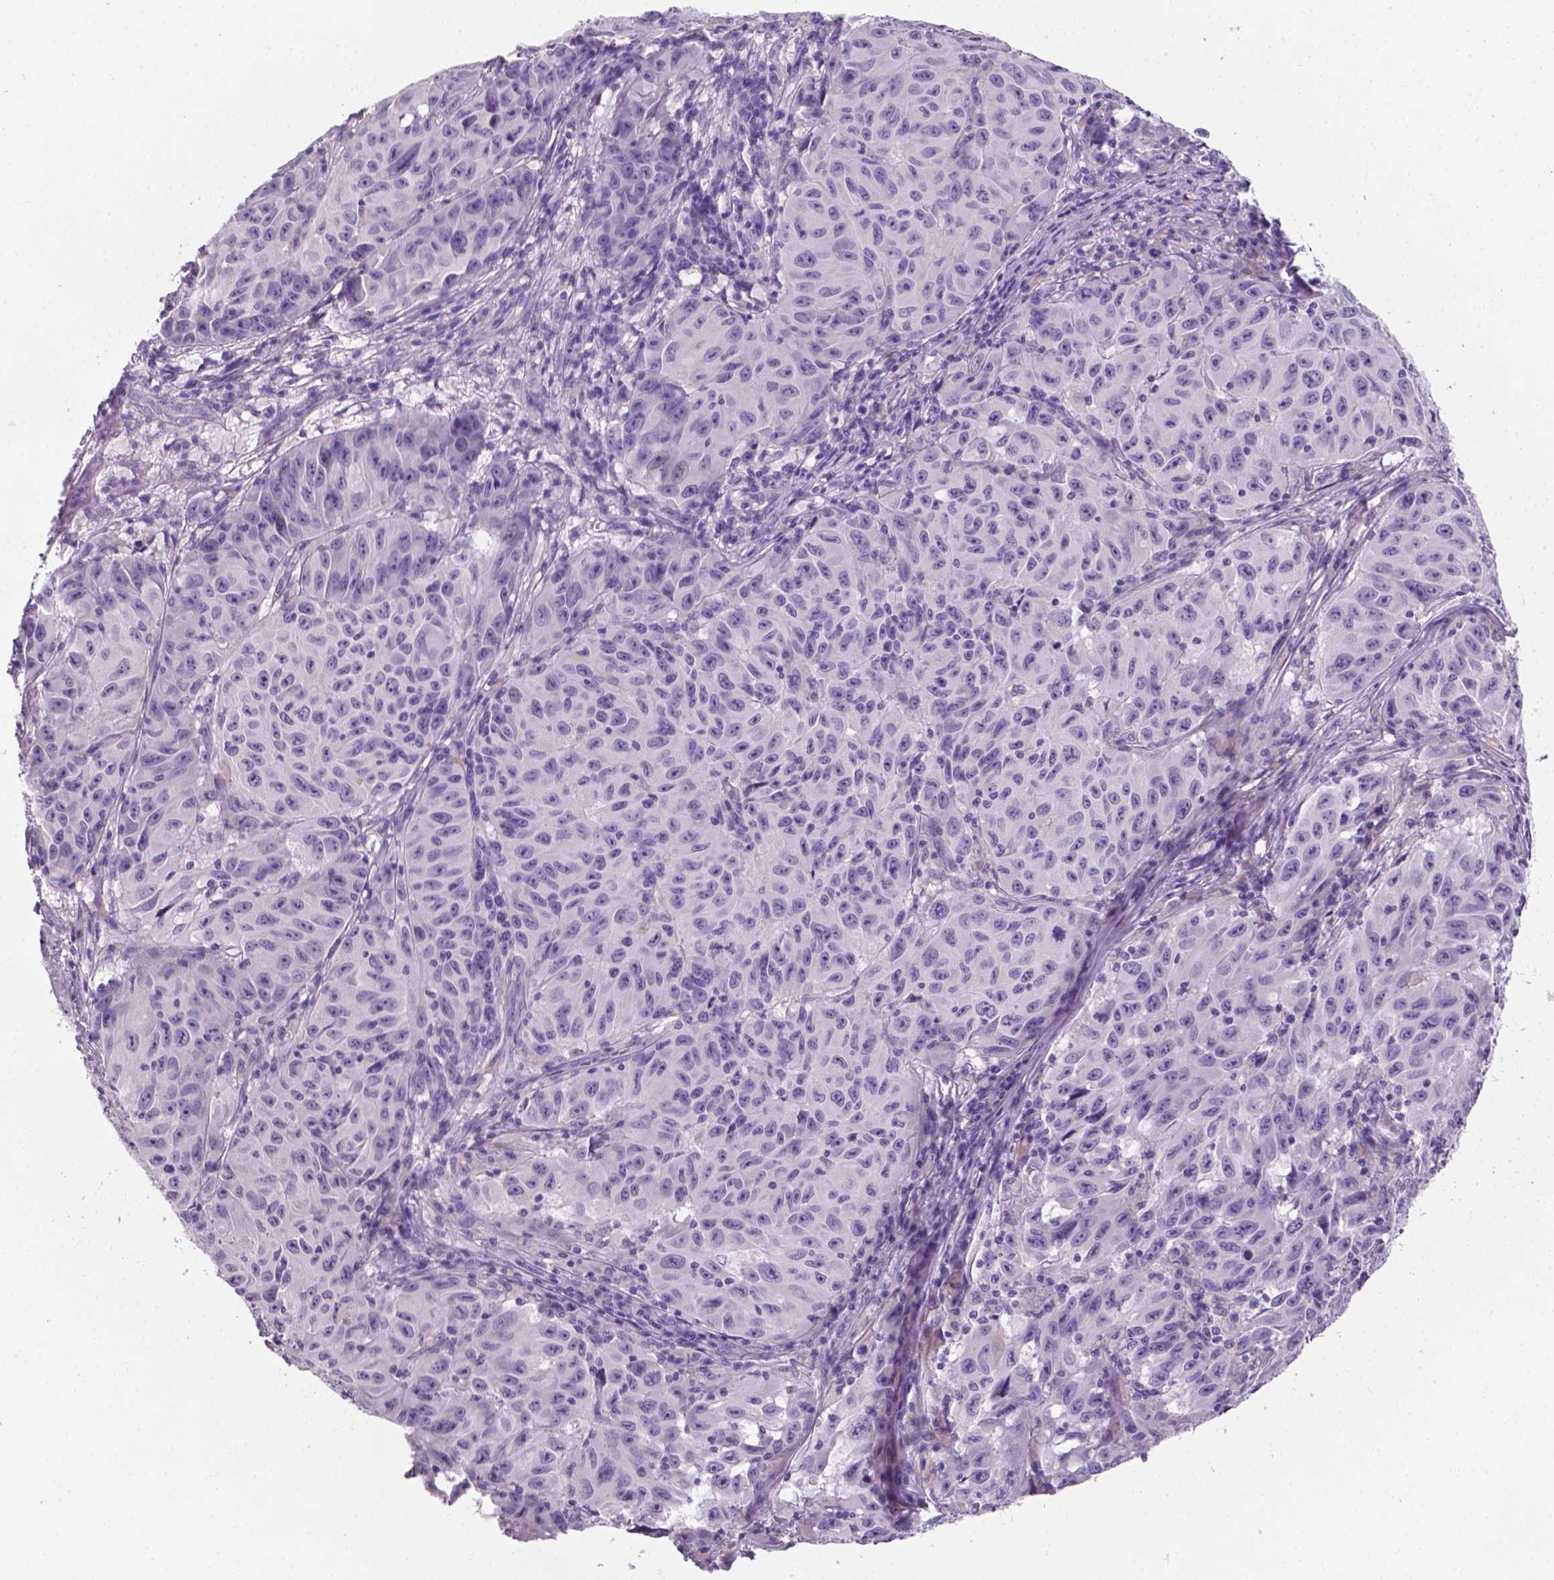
{"staining": {"intensity": "negative", "quantity": "none", "location": "none"}, "tissue": "melanoma", "cell_type": "Tumor cells", "image_type": "cancer", "snomed": [{"axis": "morphology", "description": "Malignant melanoma, NOS"}, {"axis": "topography", "description": "Vulva, labia, clitoris and Bartholin´s gland, NO"}], "caption": "There is no significant staining in tumor cells of malignant melanoma.", "gene": "XPNPEP2", "patient": {"sex": "female", "age": 75}}